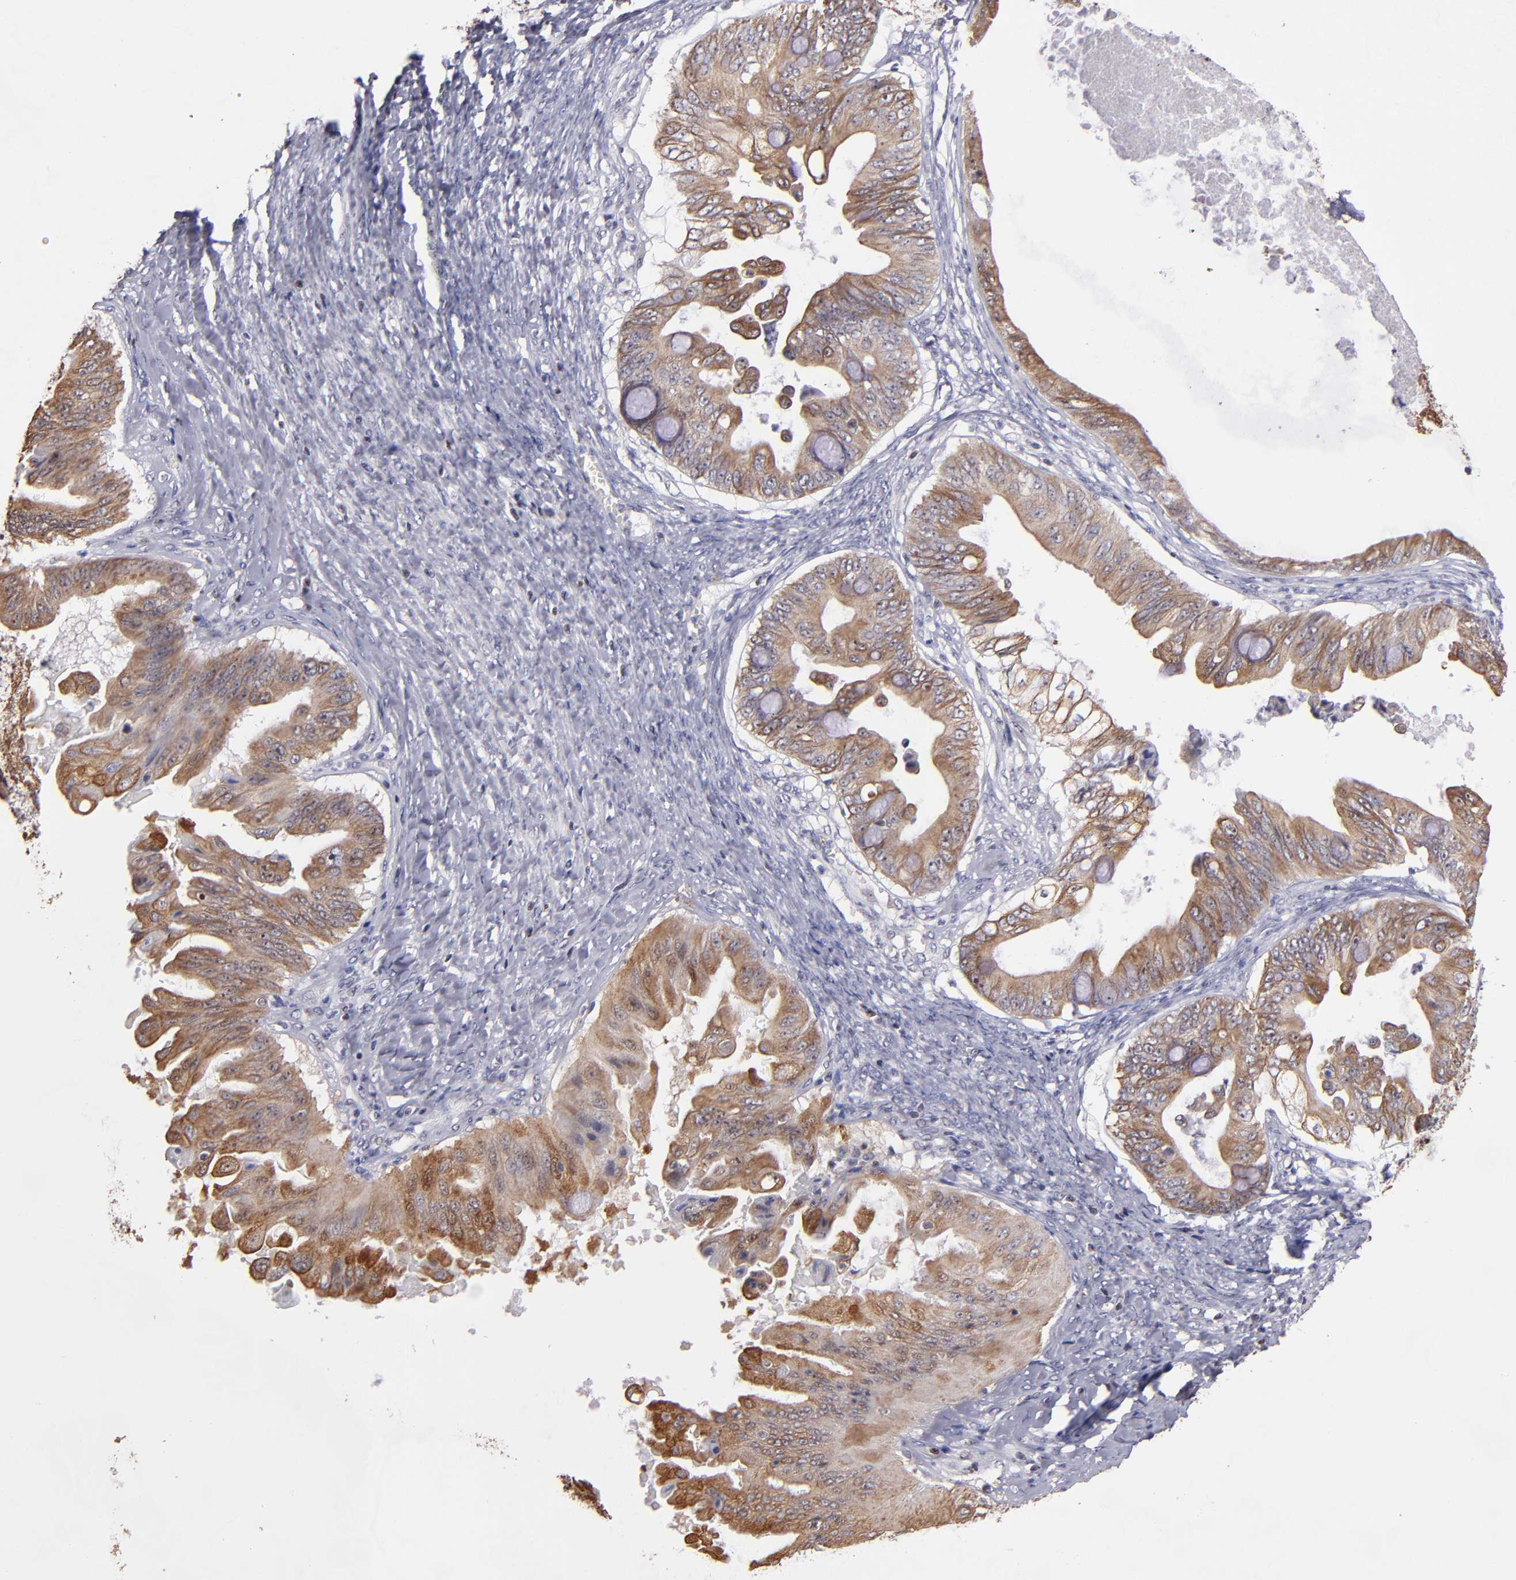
{"staining": {"intensity": "moderate", "quantity": ">75%", "location": "cytoplasmic/membranous,nuclear"}, "tissue": "ovarian cancer", "cell_type": "Tumor cells", "image_type": "cancer", "snomed": [{"axis": "morphology", "description": "Cystadenocarcinoma, mucinous, NOS"}, {"axis": "topography", "description": "Ovary"}], "caption": "A medium amount of moderate cytoplasmic/membranous and nuclear positivity is present in approximately >75% of tumor cells in ovarian cancer tissue.", "gene": "DDX24", "patient": {"sex": "female", "age": 37}}